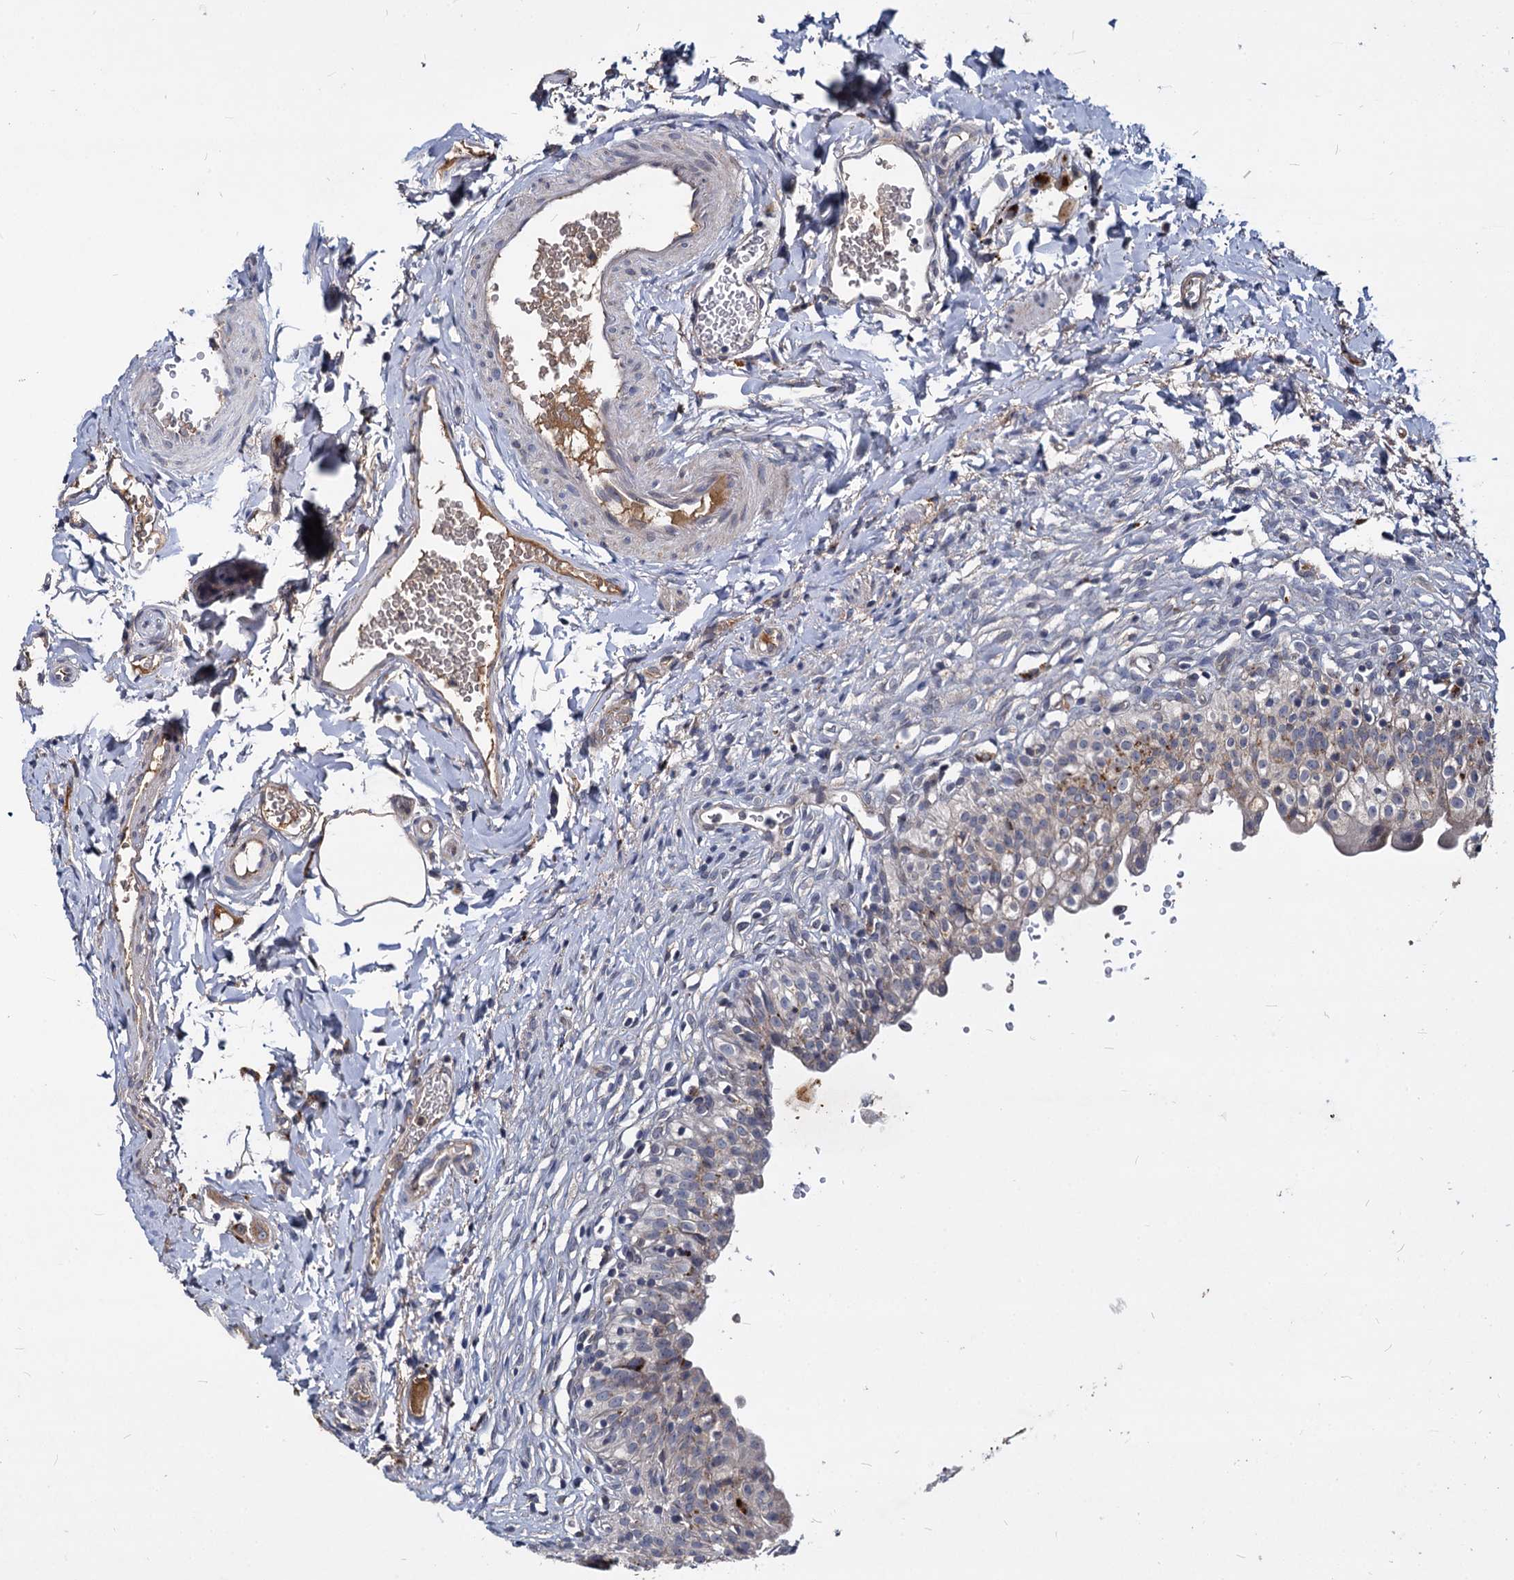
{"staining": {"intensity": "moderate", "quantity": "<25%", "location": "cytoplasmic/membranous"}, "tissue": "urinary bladder", "cell_type": "Urothelial cells", "image_type": "normal", "snomed": [{"axis": "morphology", "description": "Normal tissue, NOS"}, {"axis": "topography", "description": "Urinary bladder"}], "caption": "Urinary bladder stained with DAB immunohistochemistry demonstrates low levels of moderate cytoplasmic/membranous staining in about <25% of urothelial cells.", "gene": "C11orf86", "patient": {"sex": "male", "age": 55}}